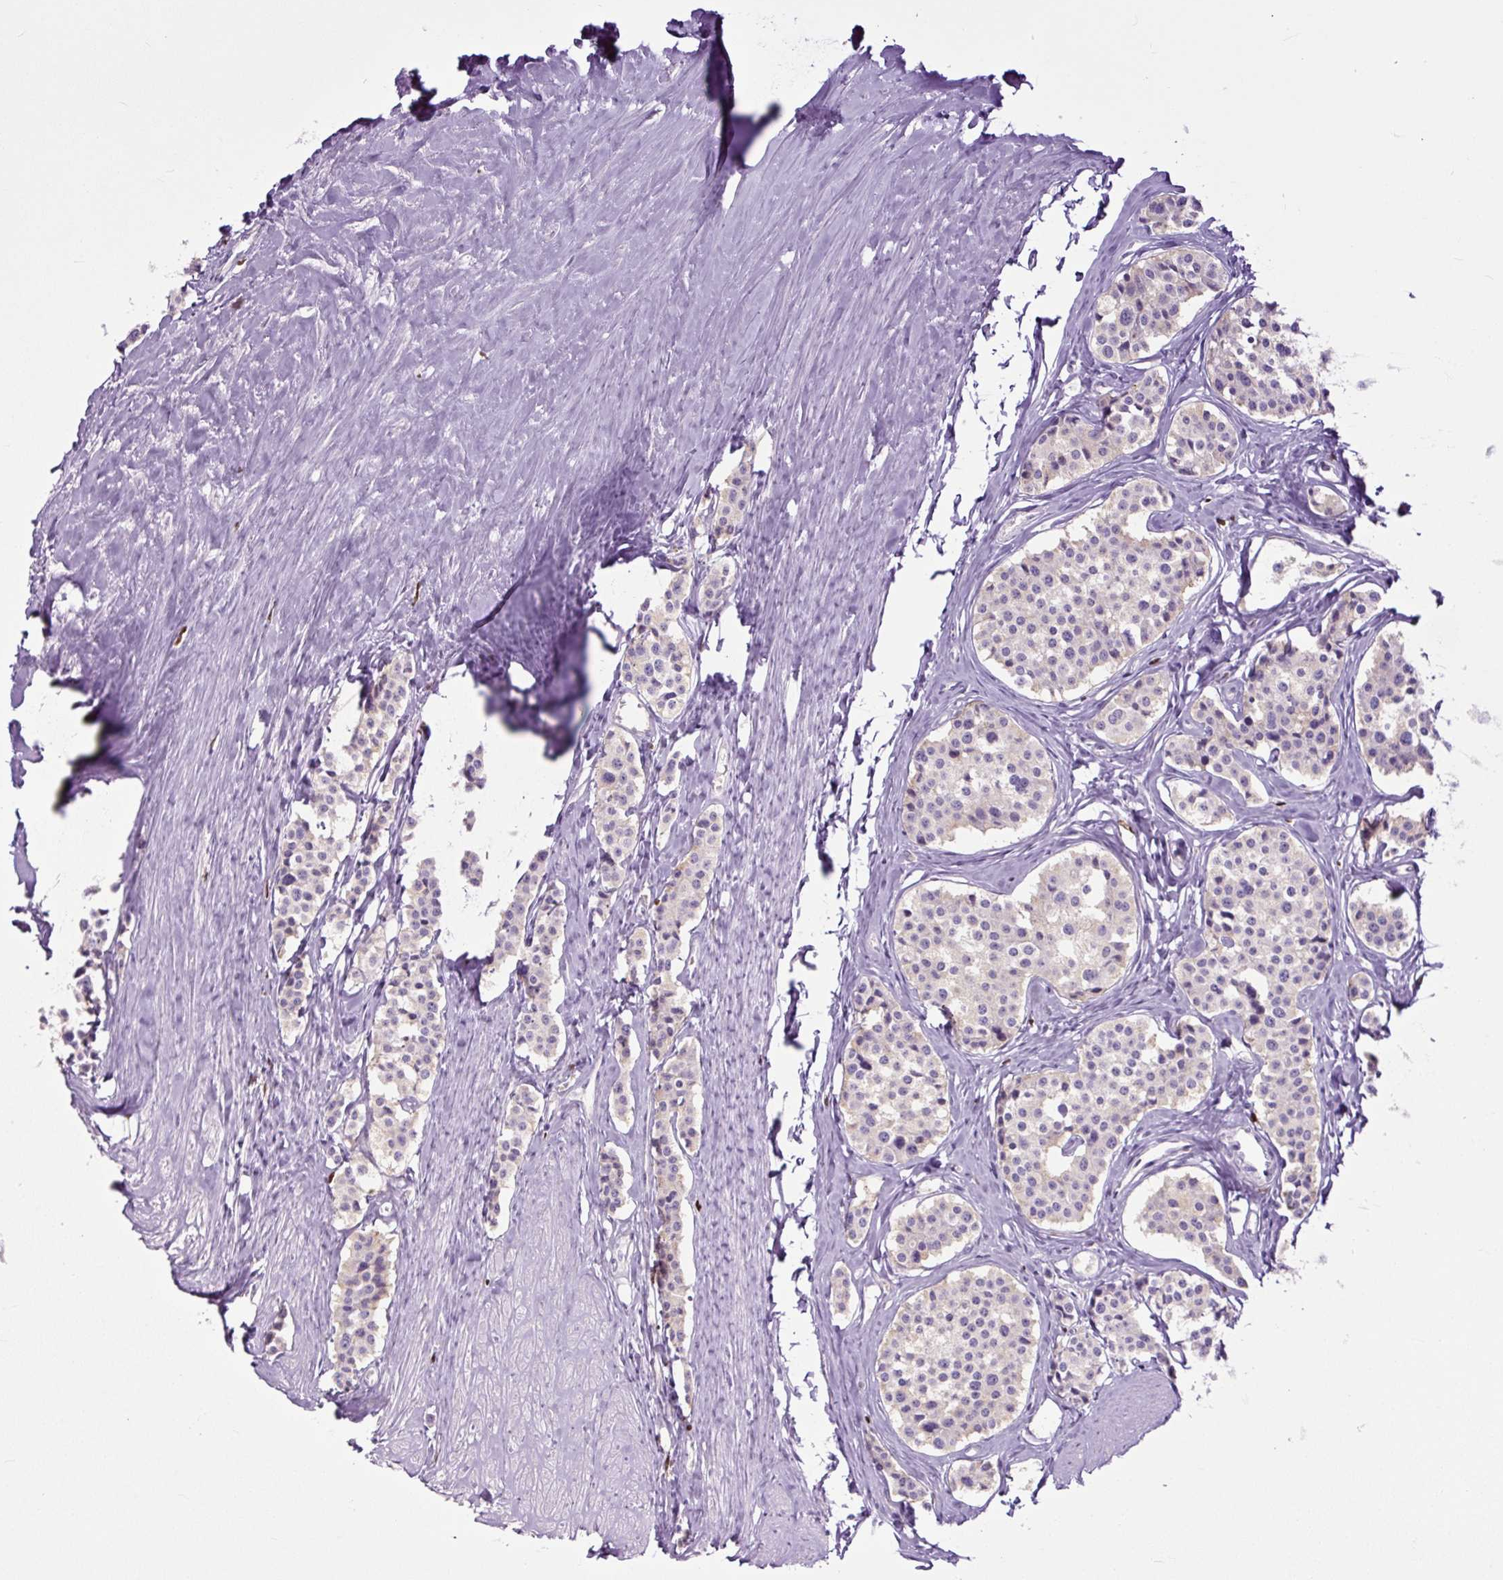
{"staining": {"intensity": "negative", "quantity": "none", "location": "none"}, "tissue": "carcinoid", "cell_type": "Tumor cells", "image_type": "cancer", "snomed": [{"axis": "morphology", "description": "Carcinoid, malignant, NOS"}, {"axis": "topography", "description": "Small intestine"}], "caption": "Immunohistochemical staining of carcinoid (malignant) shows no significant expression in tumor cells.", "gene": "SPI1", "patient": {"sex": "male", "age": 60}}